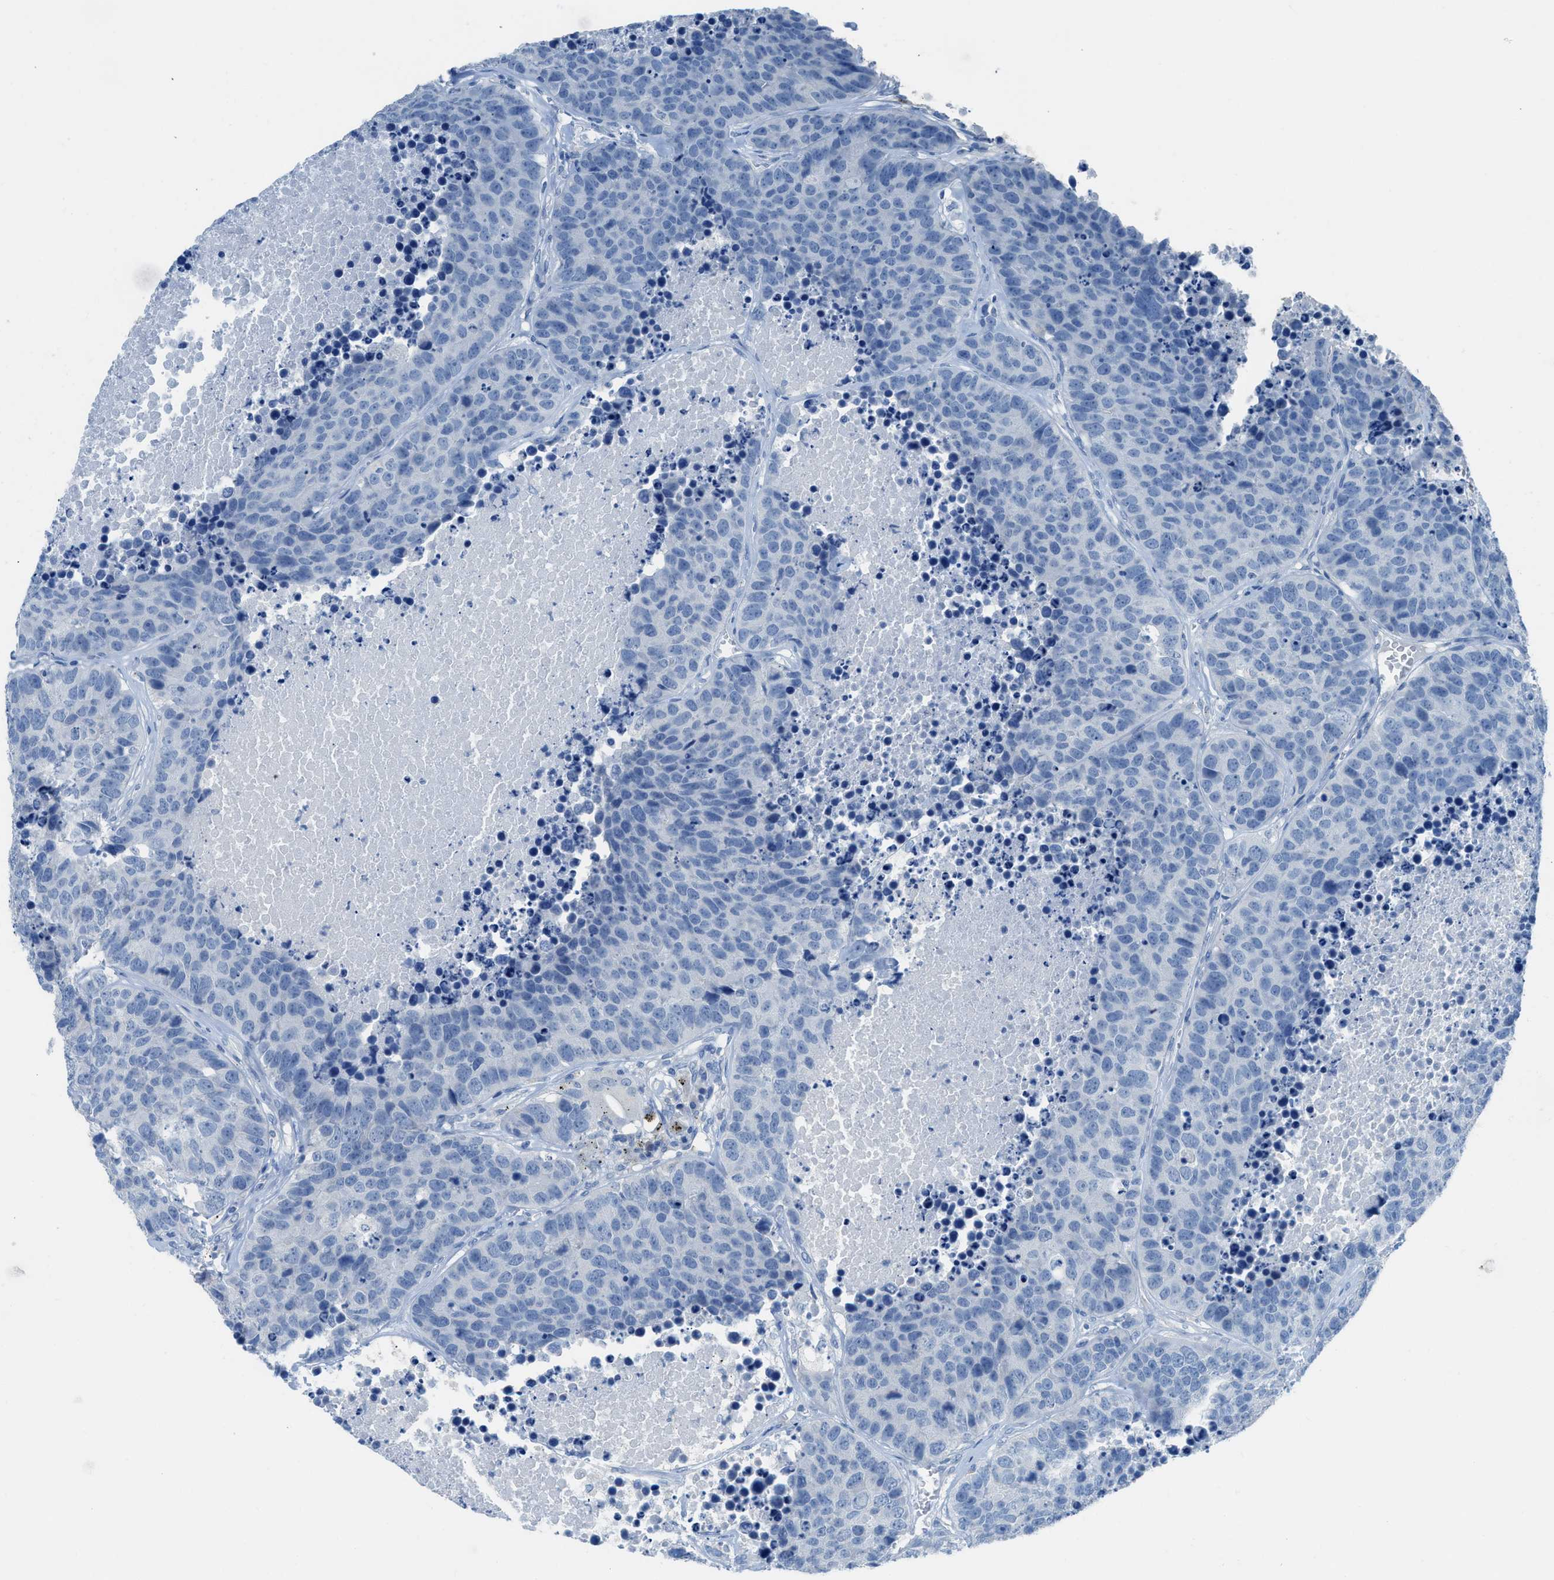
{"staining": {"intensity": "negative", "quantity": "none", "location": "none"}, "tissue": "carcinoid", "cell_type": "Tumor cells", "image_type": "cancer", "snomed": [{"axis": "morphology", "description": "Carcinoid, malignant, NOS"}, {"axis": "topography", "description": "Lung"}], "caption": "Tumor cells show no significant protein staining in malignant carcinoid.", "gene": "ACAN", "patient": {"sex": "male", "age": 60}}